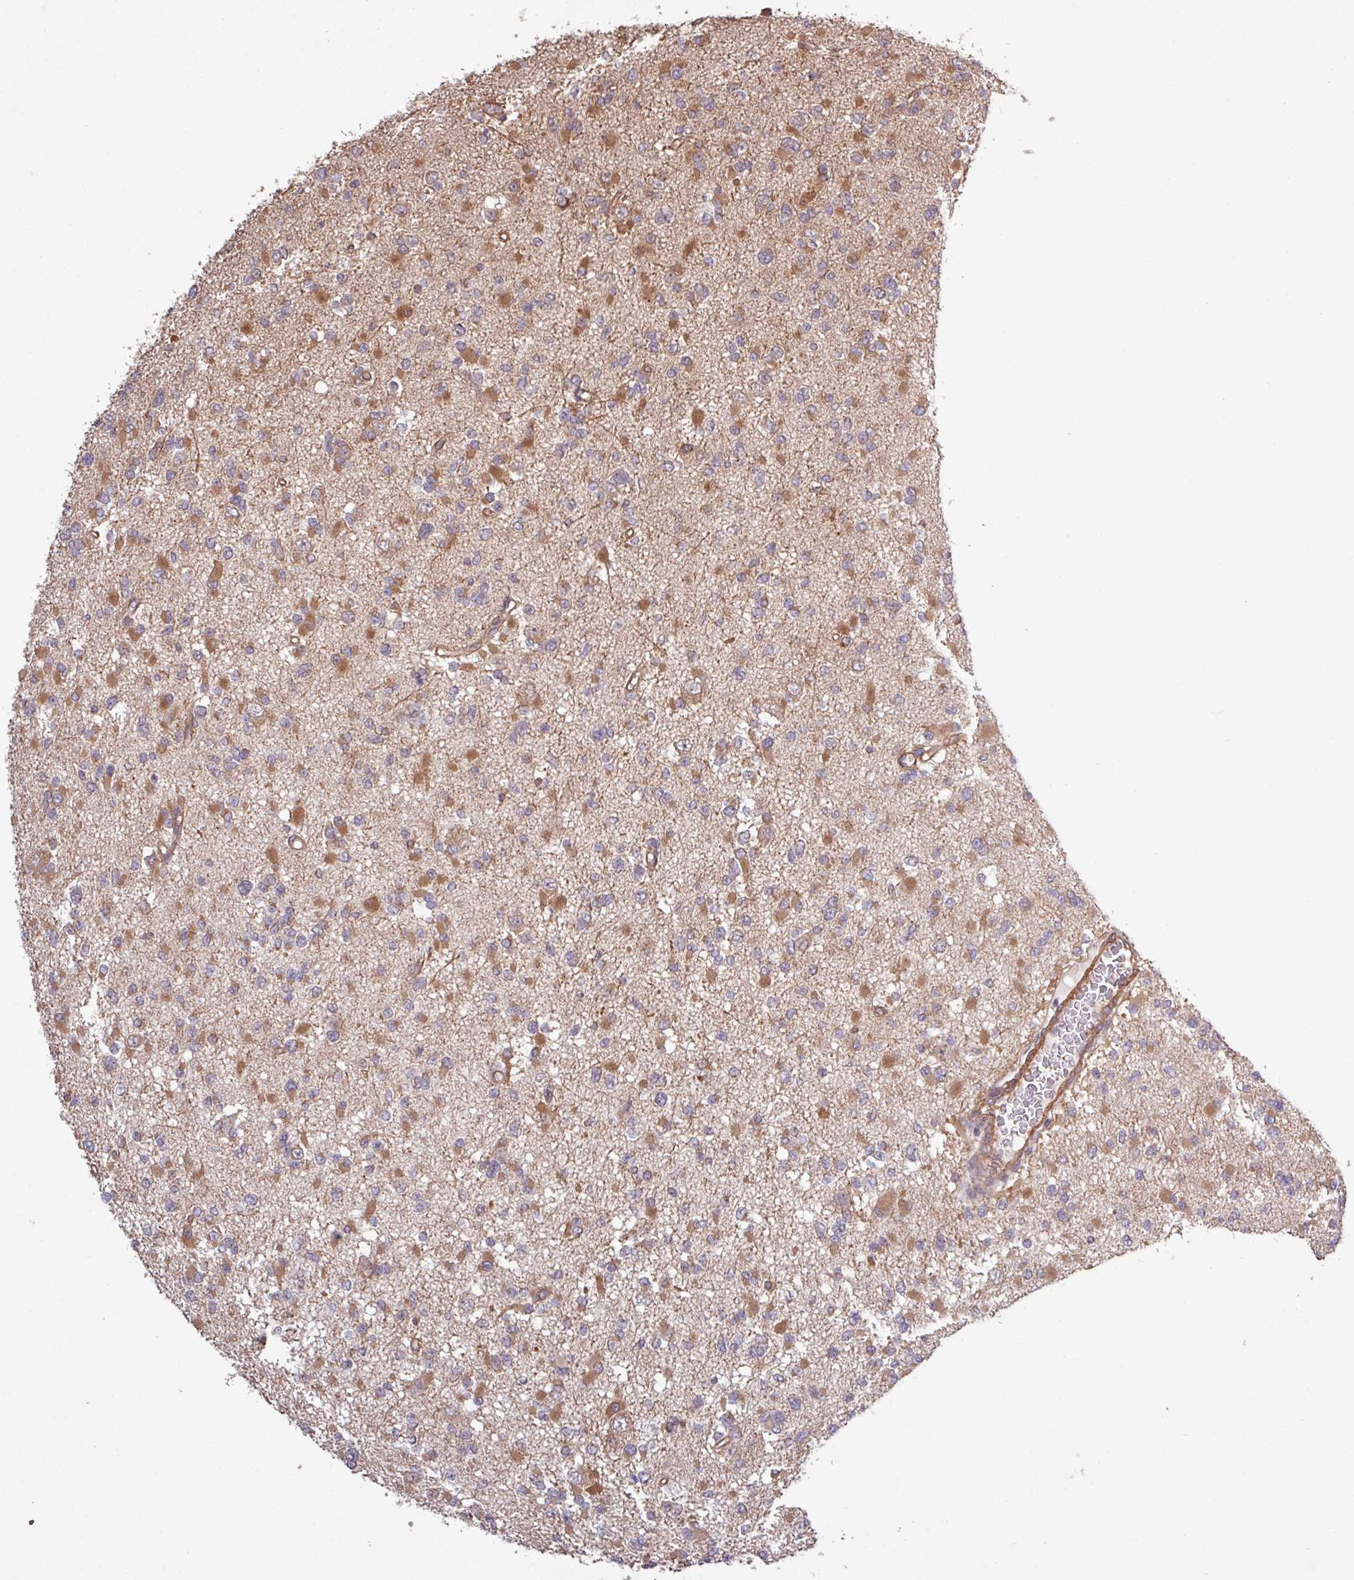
{"staining": {"intensity": "moderate", "quantity": ">75%", "location": "cytoplasmic/membranous"}, "tissue": "glioma", "cell_type": "Tumor cells", "image_type": "cancer", "snomed": [{"axis": "morphology", "description": "Glioma, malignant, Low grade"}, {"axis": "topography", "description": "Brain"}], "caption": "Immunohistochemical staining of glioma reveals medium levels of moderate cytoplasmic/membranous positivity in about >75% of tumor cells.", "gene": "TRABD2A", "patient": {"sex": "female", "age": 22}}